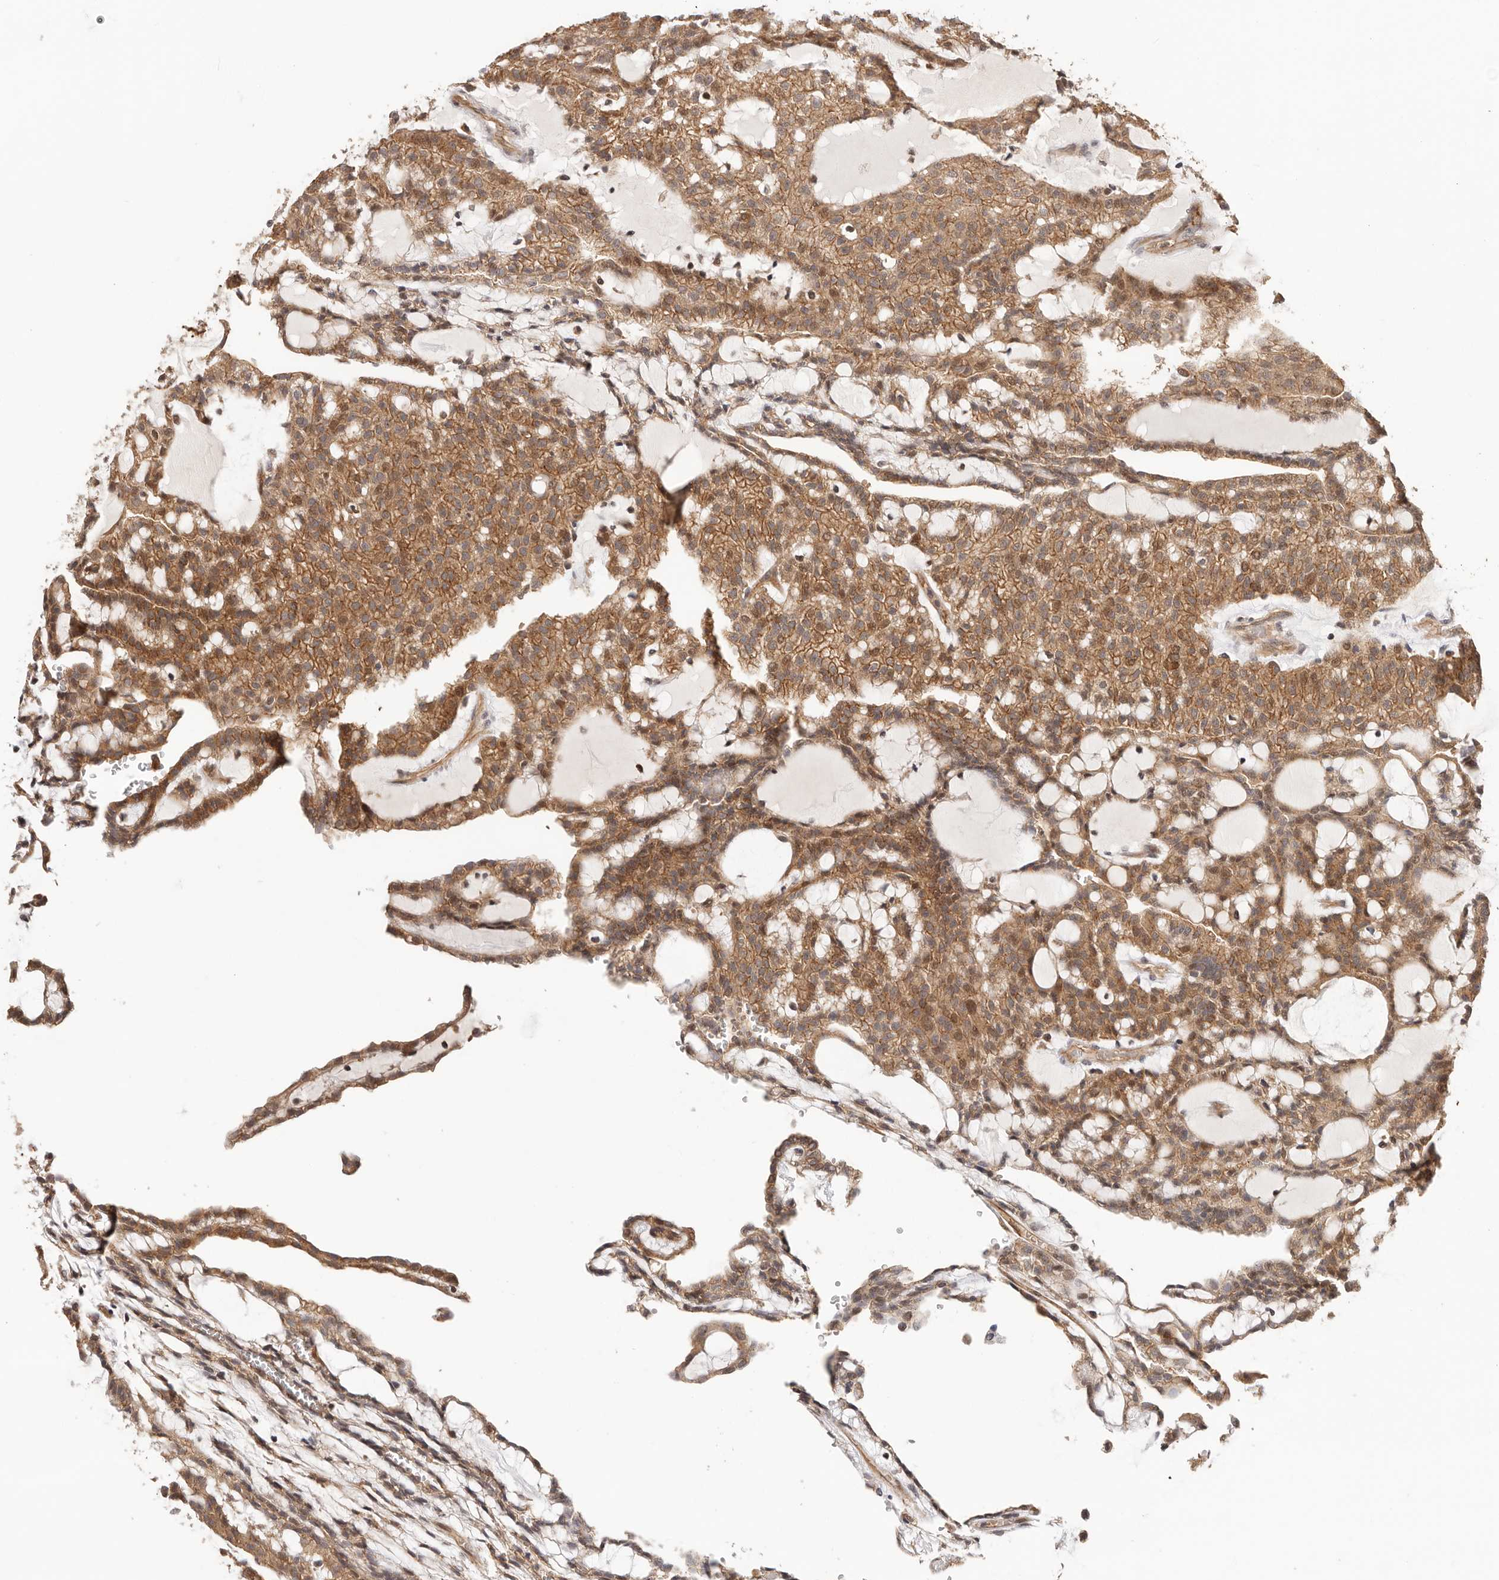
{"staining": {"intensity": "moderate", "quantity": ">75%", "location": "cytoplasmic/membranous"}, "tissue": "renal cancer", "cell_type": "Tumor cells", "image_type": "cancer", "snomed": [{"axis": "morphology", "description": "Adenocarcinoma, NOS"}, {"axis": "topography", "description": "Kidney"}], "caption": "Immunohistochemical staining of renal cancer (adenocarcinoma) demonstrates medium levels of moderate cytoplasmic/membranous expression in approximately >75% of tumor cells.", "gene": "AFDN", "patient": {"sex": "male", "age": 63}}